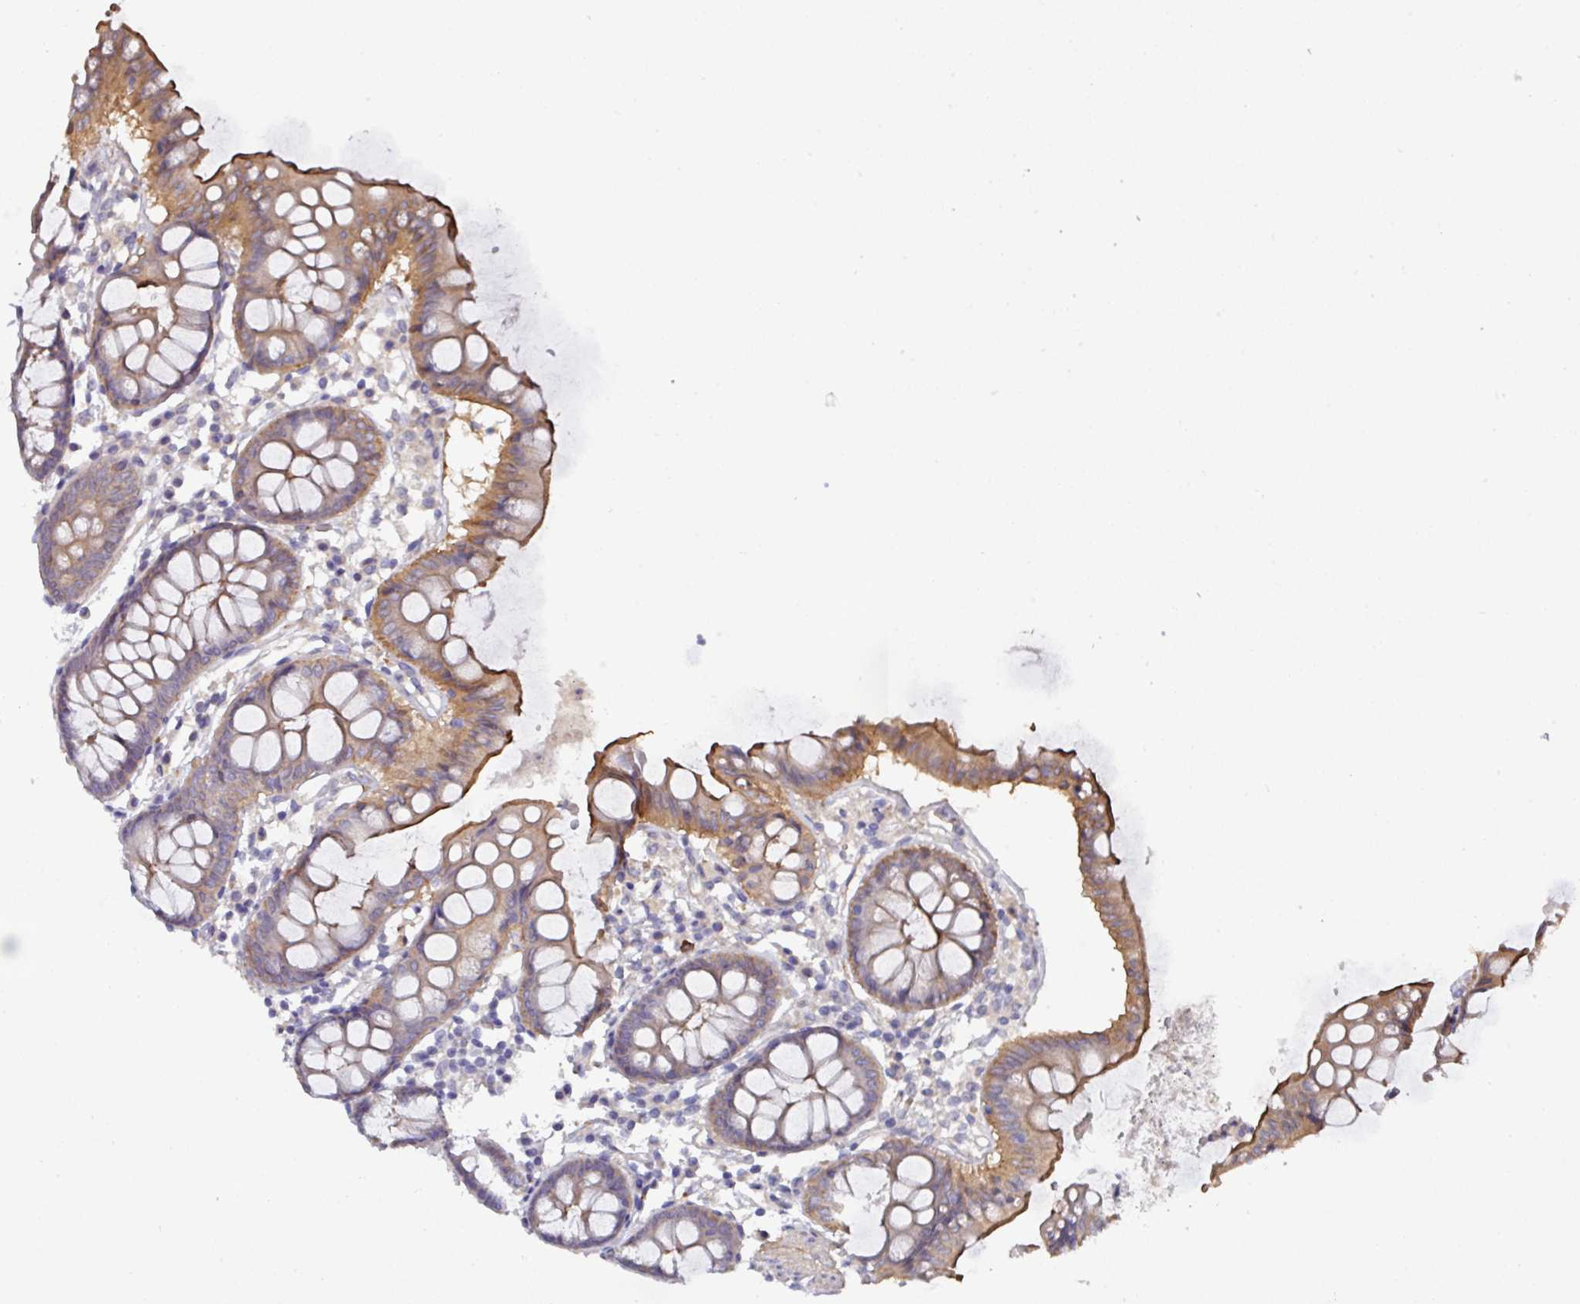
{"staining": {"intensity": "moderate", "quantity": "25%-75%", "location": "cytoplasmic/membranous"}, "tissue": "colon", "cell_type": "Glandular cells", "image_type": "normal", "snomed": [{"axis": "morphology", "description": "Normal tissue, NOS"}, {"axis": "topography", "description": "Colon"}], "caption": "Immunohistochemical staining of benign colon demonstrates 25%-75% levels of moderate cytoplasmic/membranous protein staining in approximately 25%-75% of glandular cells.", "gene": "PRR5", "patient": {"sex": "female", "age": 84}}